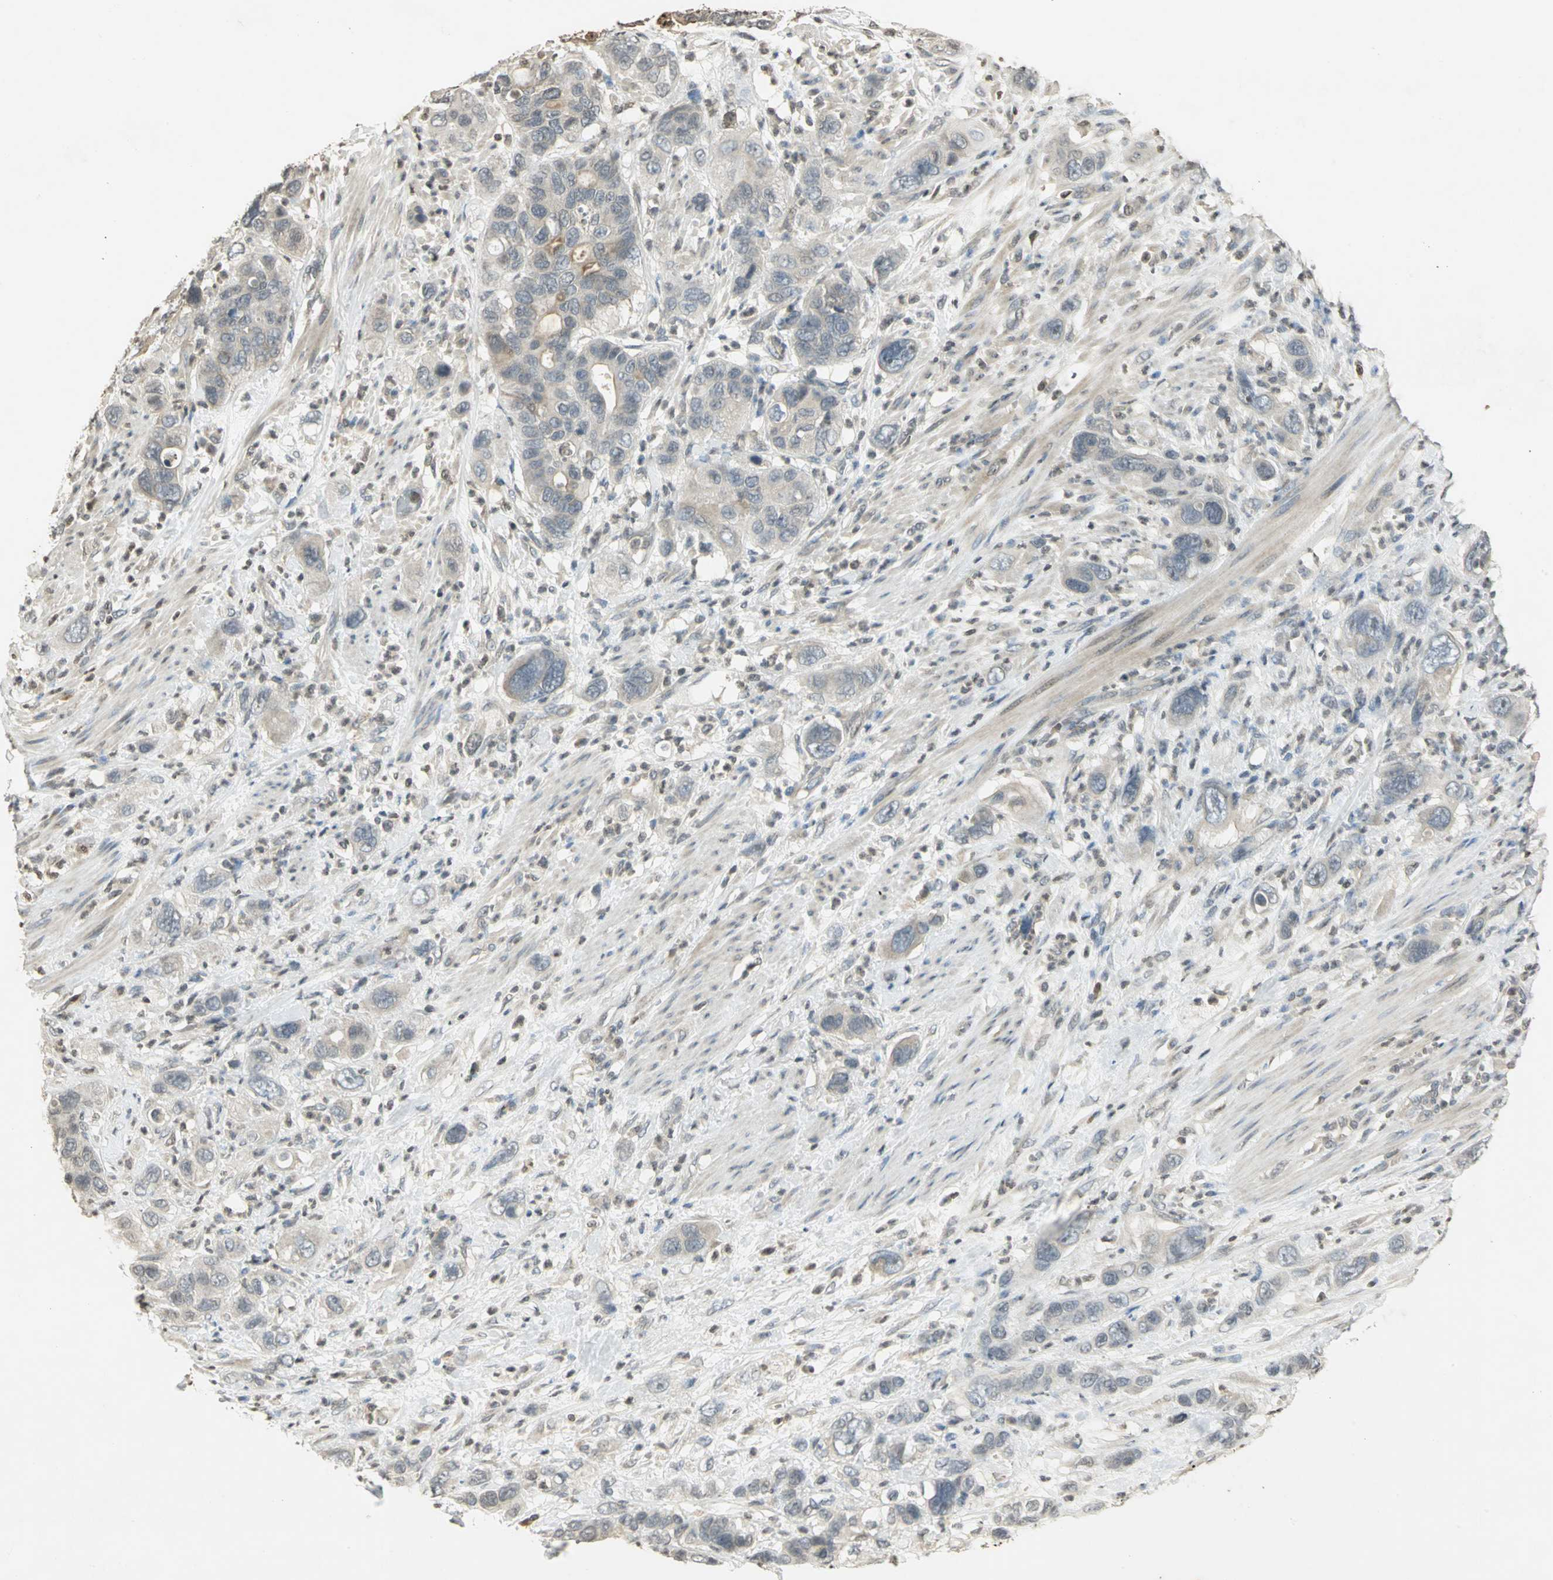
{"staining": {"intensity": "weak", "quantity": "<25%", "location": "cytoplasmic/membranous"}, "tissue": "pancreatic cancer", "cell_type": "Tumor cells", "image_type": "cancer", "snomed": [{"axis": "morphology", "description": "Adenocarcinoma, NOS"}, {"axis": "topography", "description": "Pancreas"}], "caption": "Histopathology image shows no protein staining in tumor cells of pancreatic adenocarcinoma tissue.", "gene": "IL16", "patient": {"sex": "female", "age": 71}}